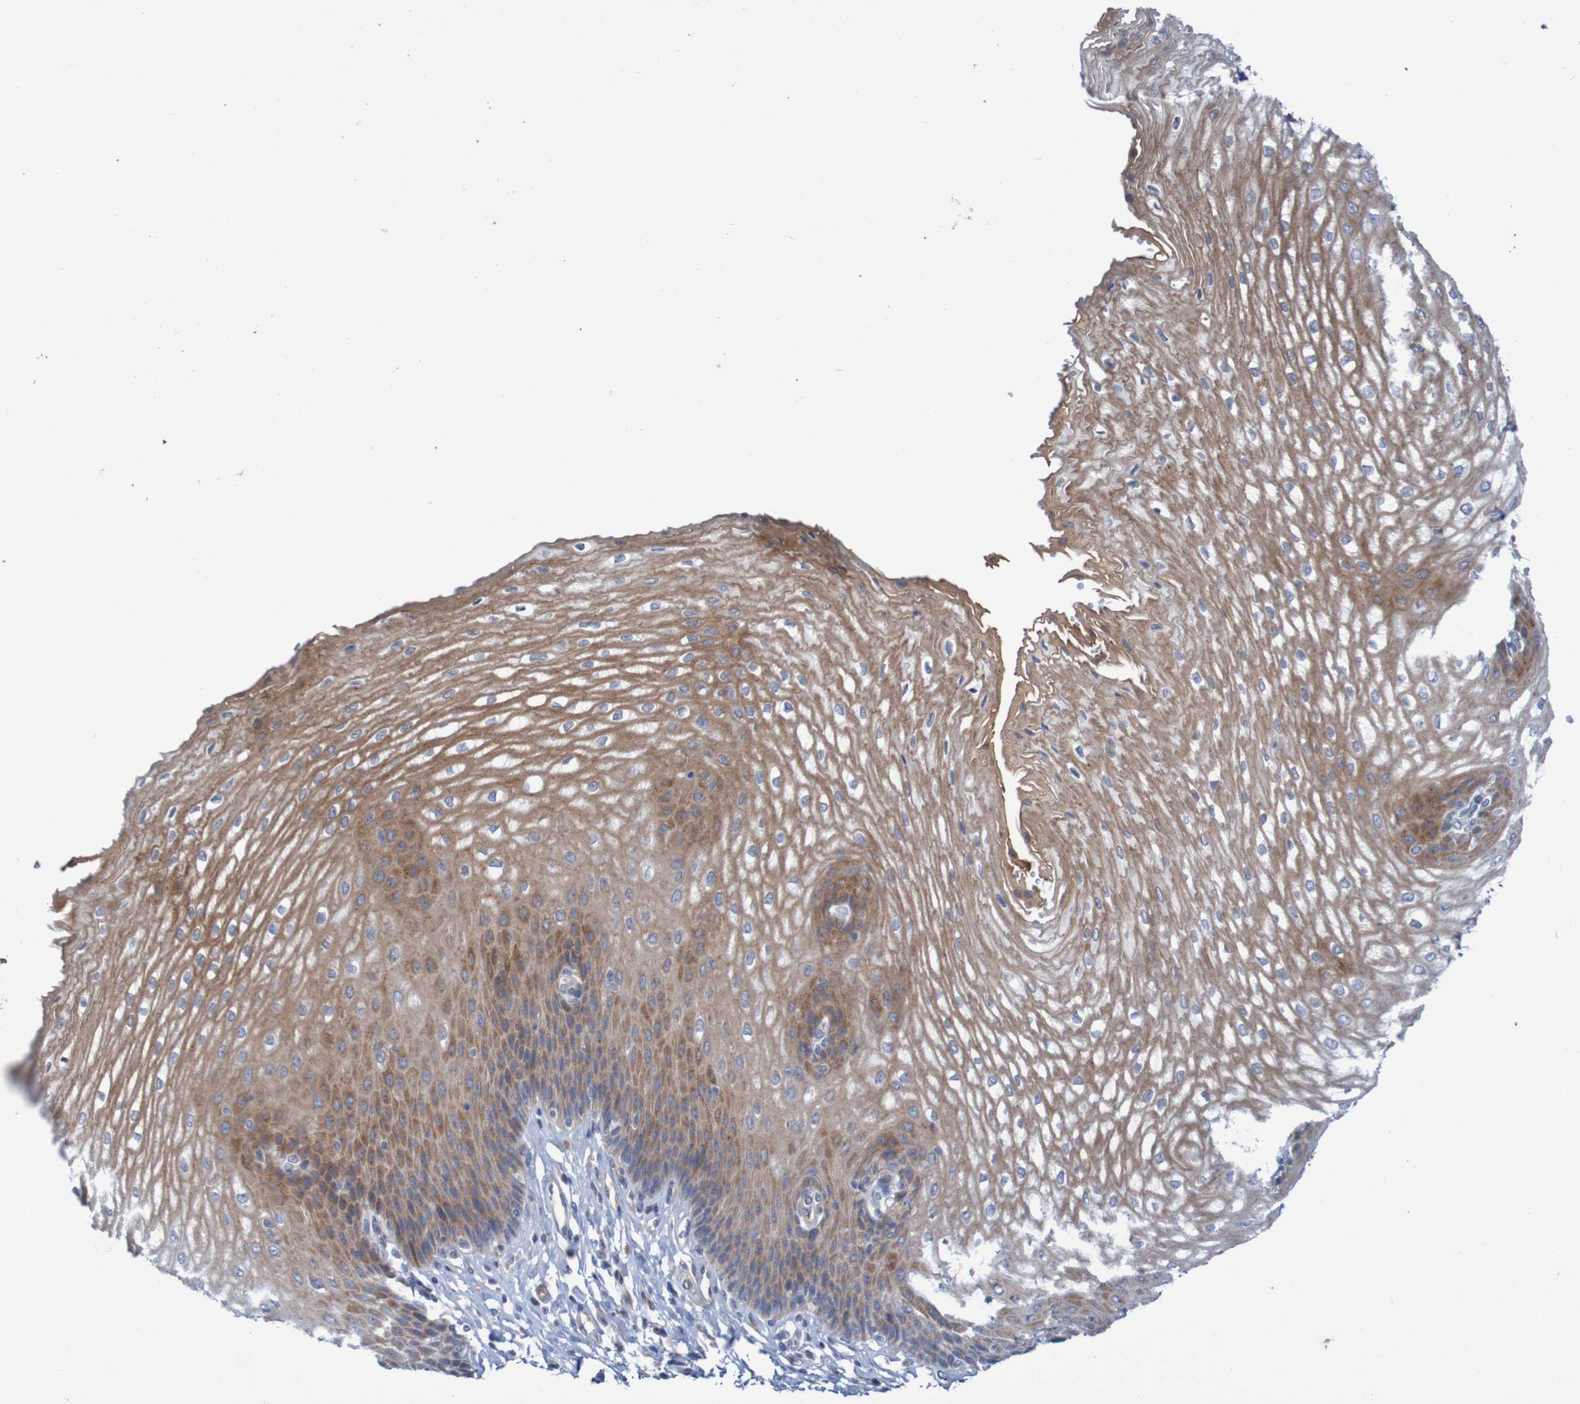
{"staining": {"intensity": "strong", "quantity": ">75%", "location": "cytoplasmic/membranous"}, "tissue": "esophagus", "cell_type": "Squamous epithelial cells", "image_type": "normal", "snomed": [{"axis": "morphology", "description": "Normal tissue, NOS"}, {"axis": "topography", "description": "Esophagus"}], "caption": "Brown immunohistochemical staining in normal esophagus shows strong cytoplasmic/membranous positivity in approximately >75% of squamous epithelial cells.", "gene": "ANGPT4", "patient": {"sex": "male", "age": 54}}